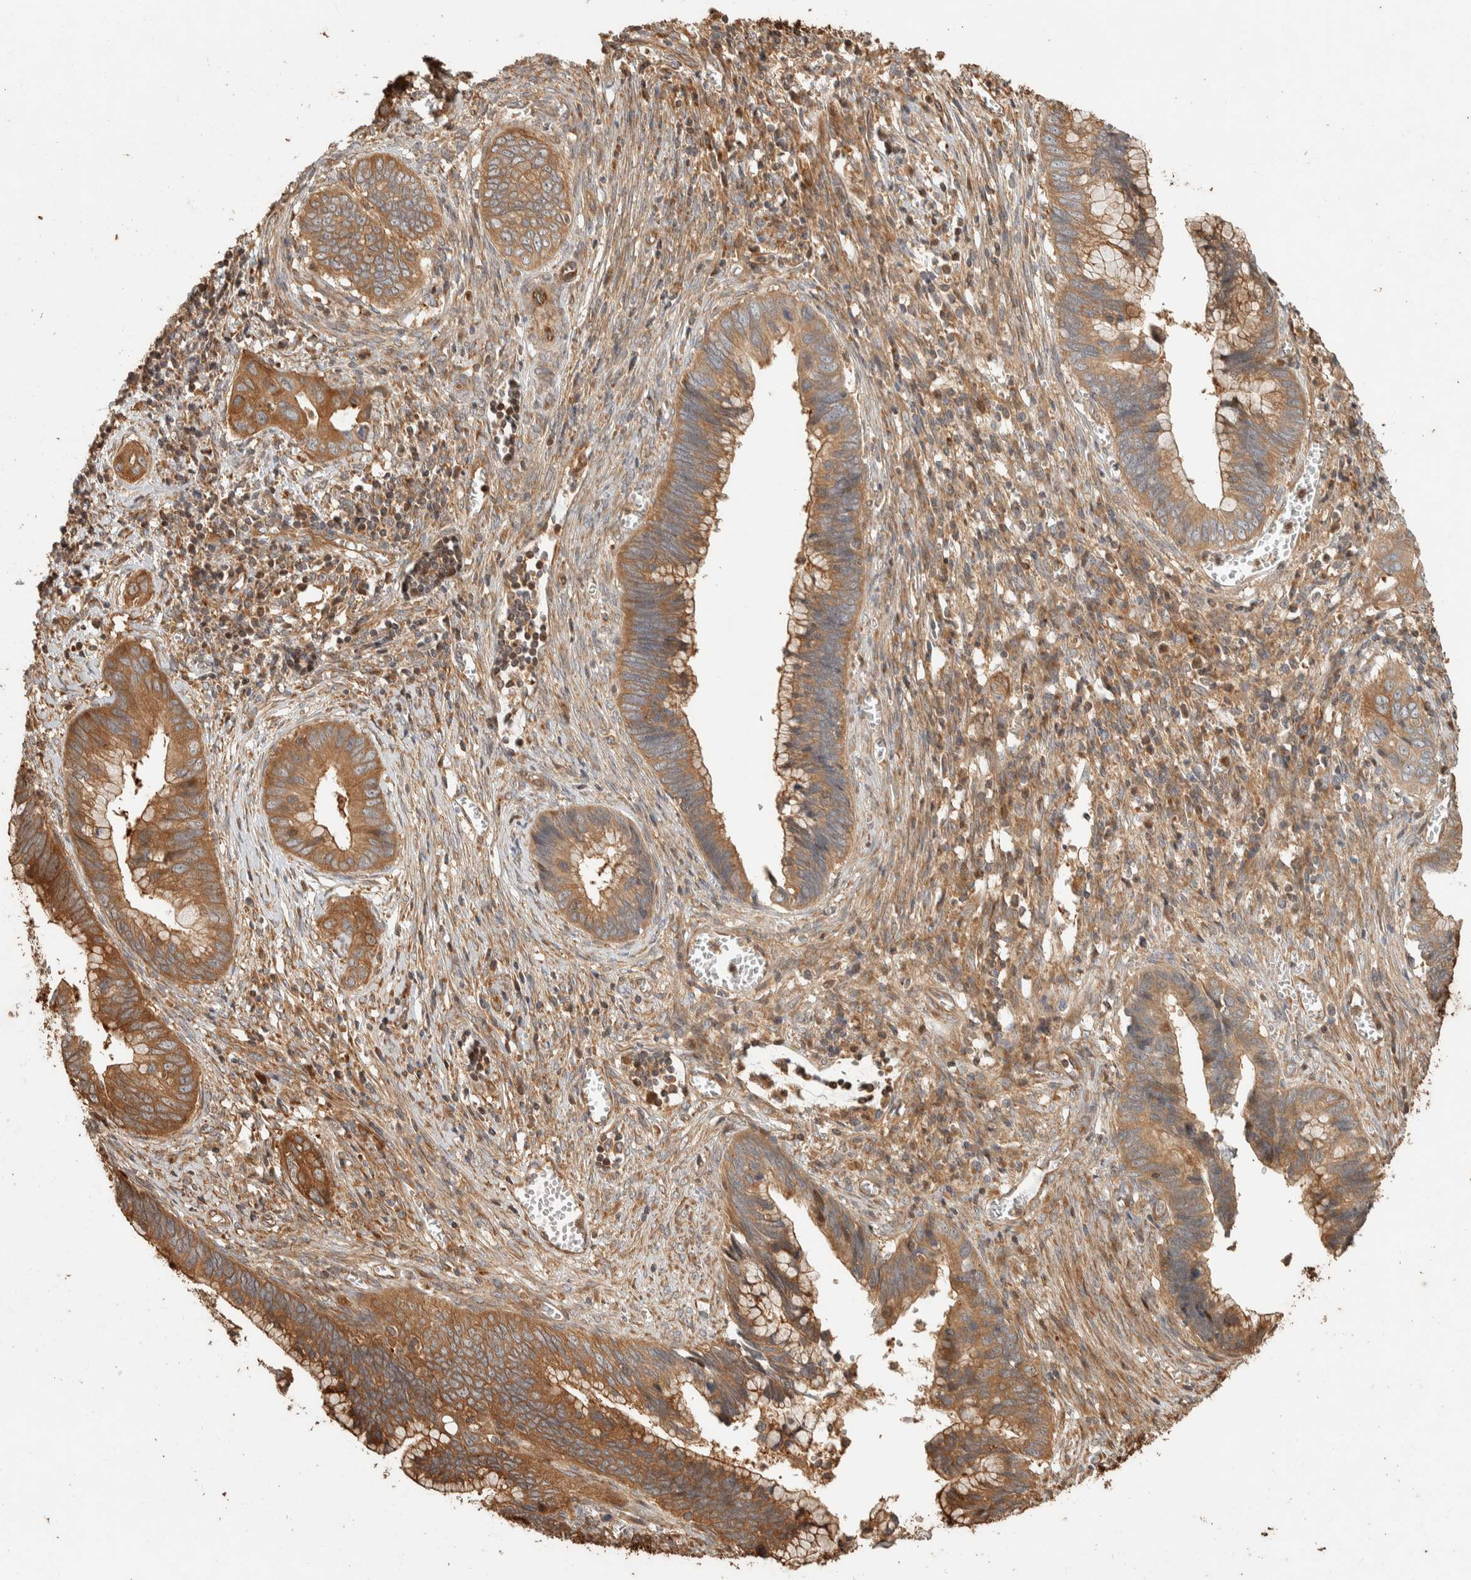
{"staining": {"intensity": "moderate", "quantity": ">75%", "location": "cytoplasmic/membranous"}, "tissue": "cervical cancer", "cell_type": "Tumor cells", "image_type": "cancer", "snomed": [{"axis": "morphology", "description": "Adenocarcinoma, NOS"}, {"axis": "topography", "description": "Cervix"}], "caption": "High-power microscopy captured an immunohistochemistry histopathology image of cervical adenocarcinoma, revealing moderate cytoplasmic/membranous staining in approximately >75% of tumor cells.", "gene": "EXOC7", "patient": {"sex": "female", "age": 44}}